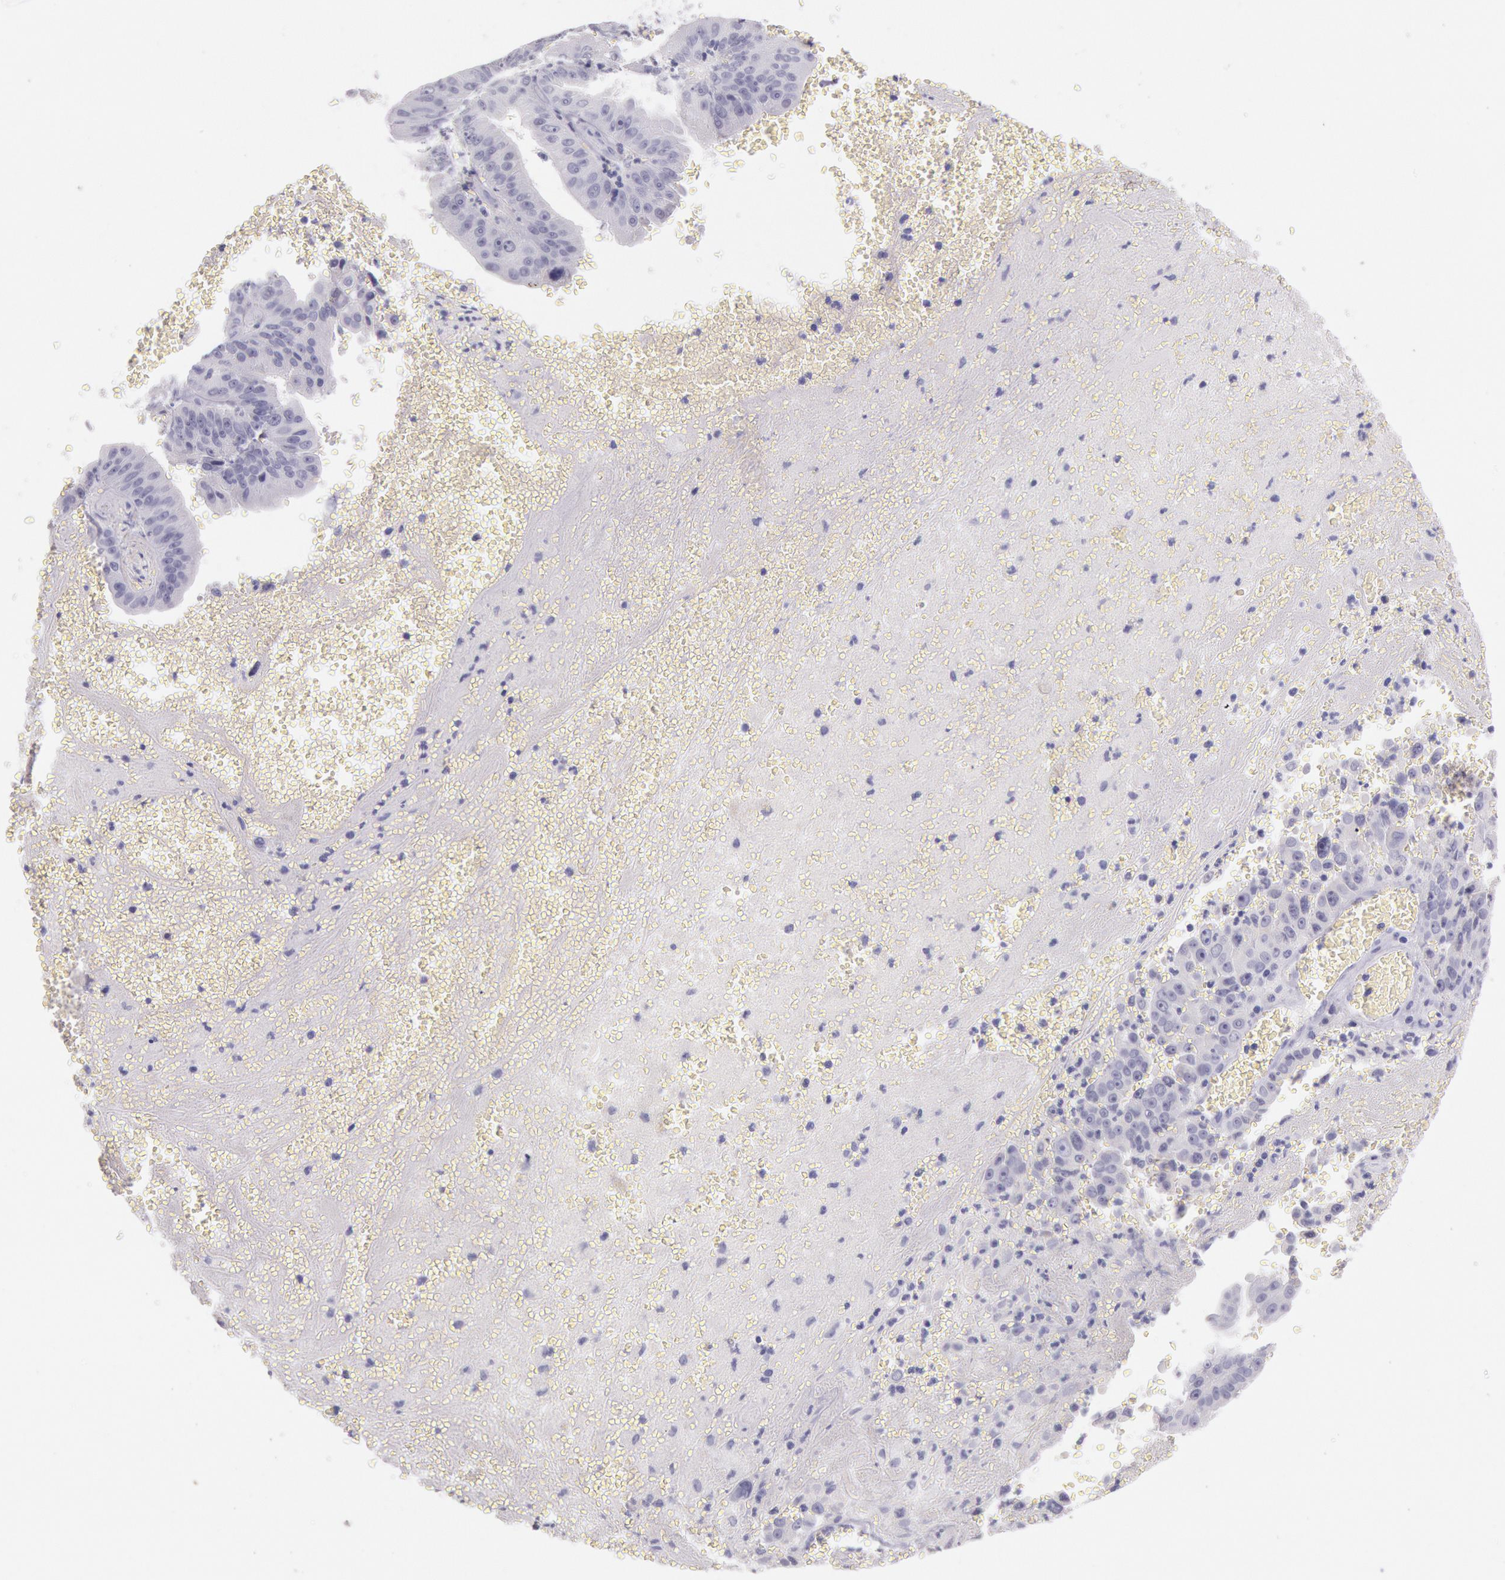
{"staining": {"intensity": "weak", "quantity": "25%-75%", "location": "cytoplasmic/membranous"}, "tissue": "liver cancer", "cell_type": "Tumor cells", "image_type": "cancer", "snomed": [{"axis": "morphology", "description": "Cholangiocarcinoma"}, {"axis": "topography", "description": "Liver"}], "caption": "Protein positivity by immunohistochemistry (IHC) shows weak cytoplasmic/membranous positivity in about 25%-75% of tumor cells in liver cancer.", "gene": "EGFR", "patient": {"sex": "female", "age": 79}}